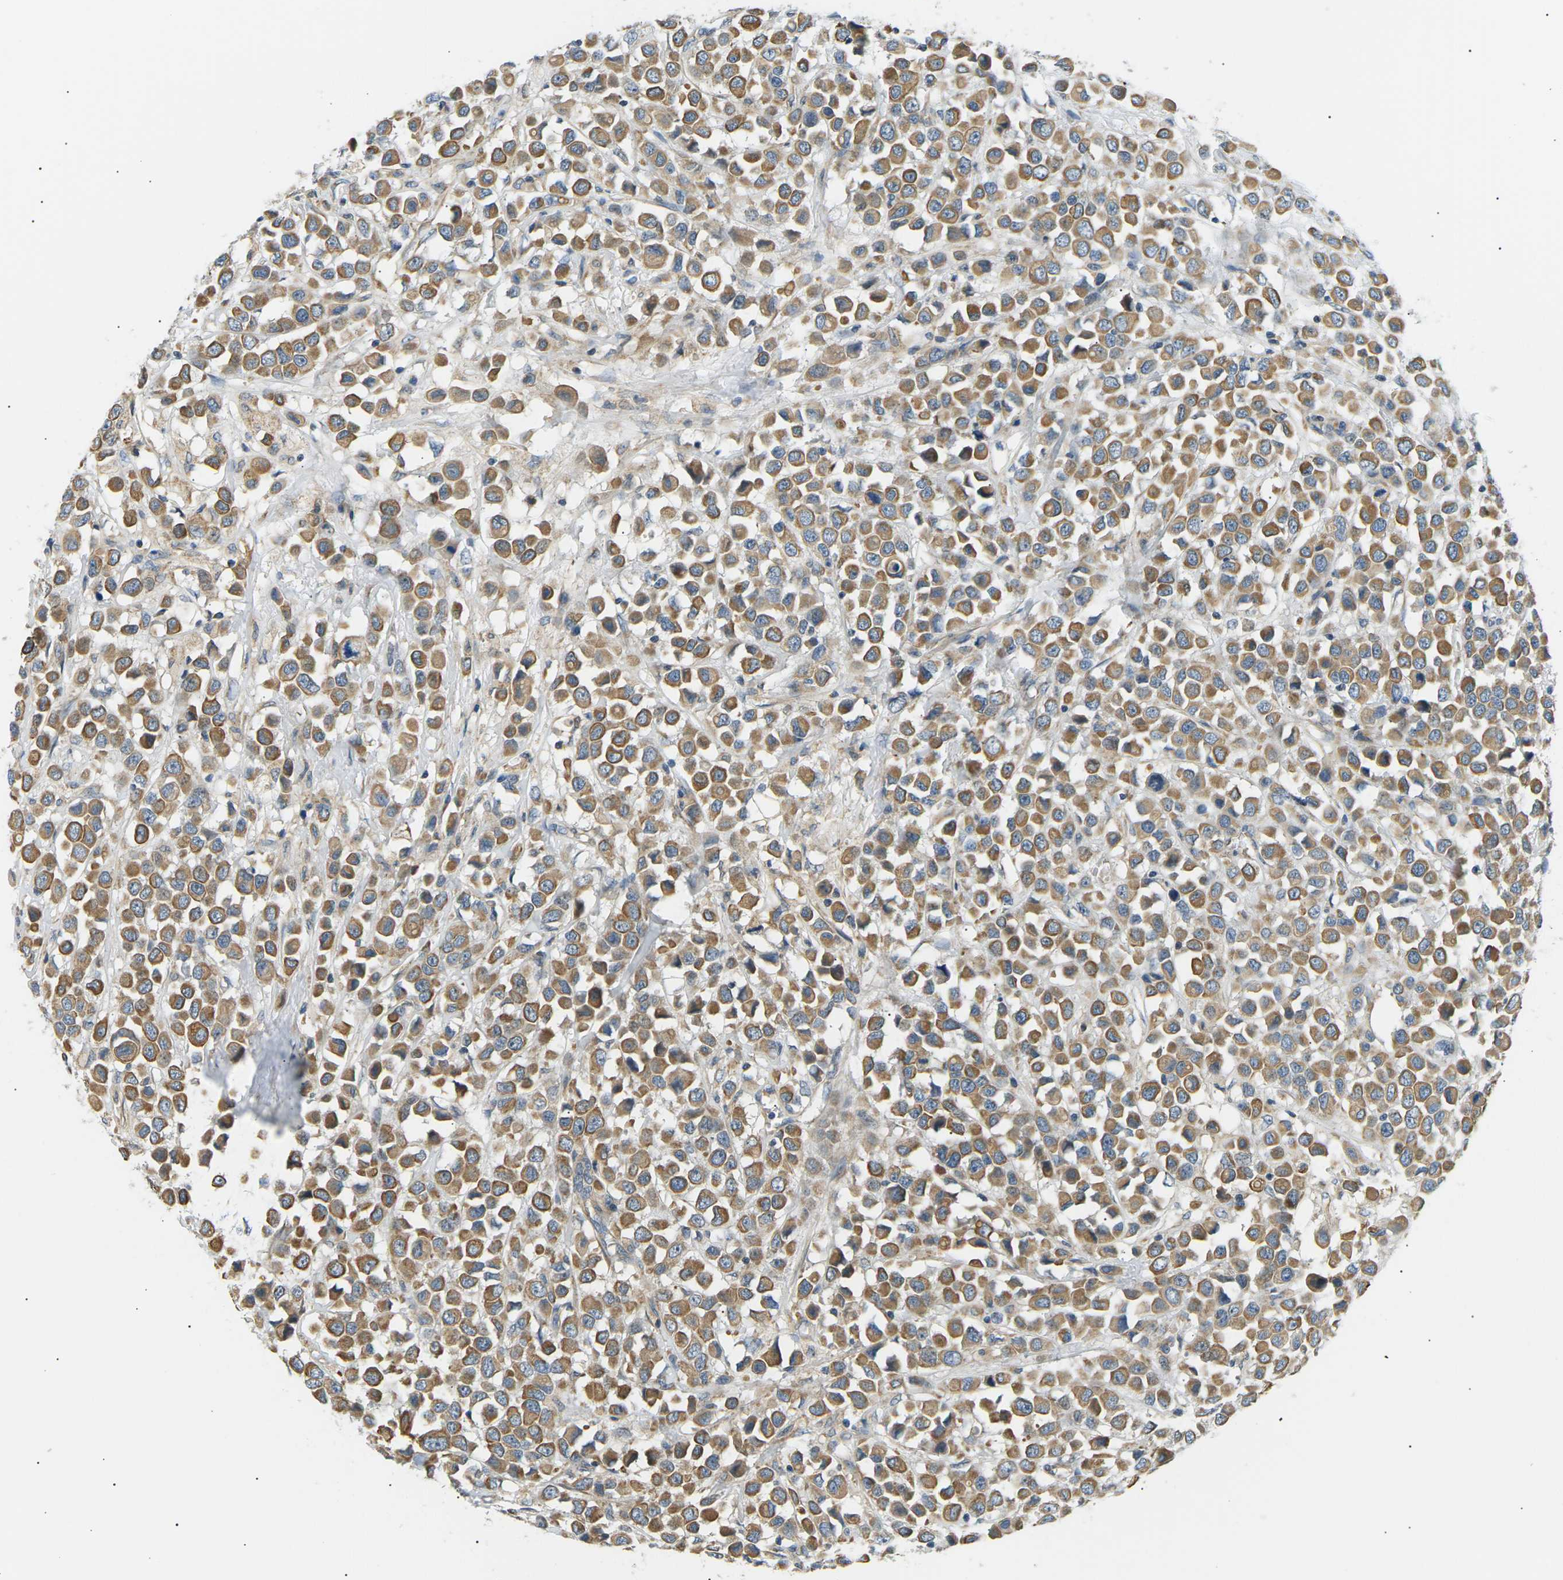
{"staining": {"intensity": "moderate", "quantity": ">75%", "location": "cytoplasmic/membranous"}, "tissue": "breast cancer", "cell_type": "Tumor cells", "image_type": "cancer", "snomed": [{"axis": "morphology", "description": "Duct carcinoma"}, {"axis": "topography", "description": "Breast"}], "caption": "A brown stain highlights moderate cytoplasmic/membranous staining of a protein in human breast infiltrating ductal carcinoma tumor cells.", "gene": "TBC1D8", "patient": {"sex": "female", "age": 61}}